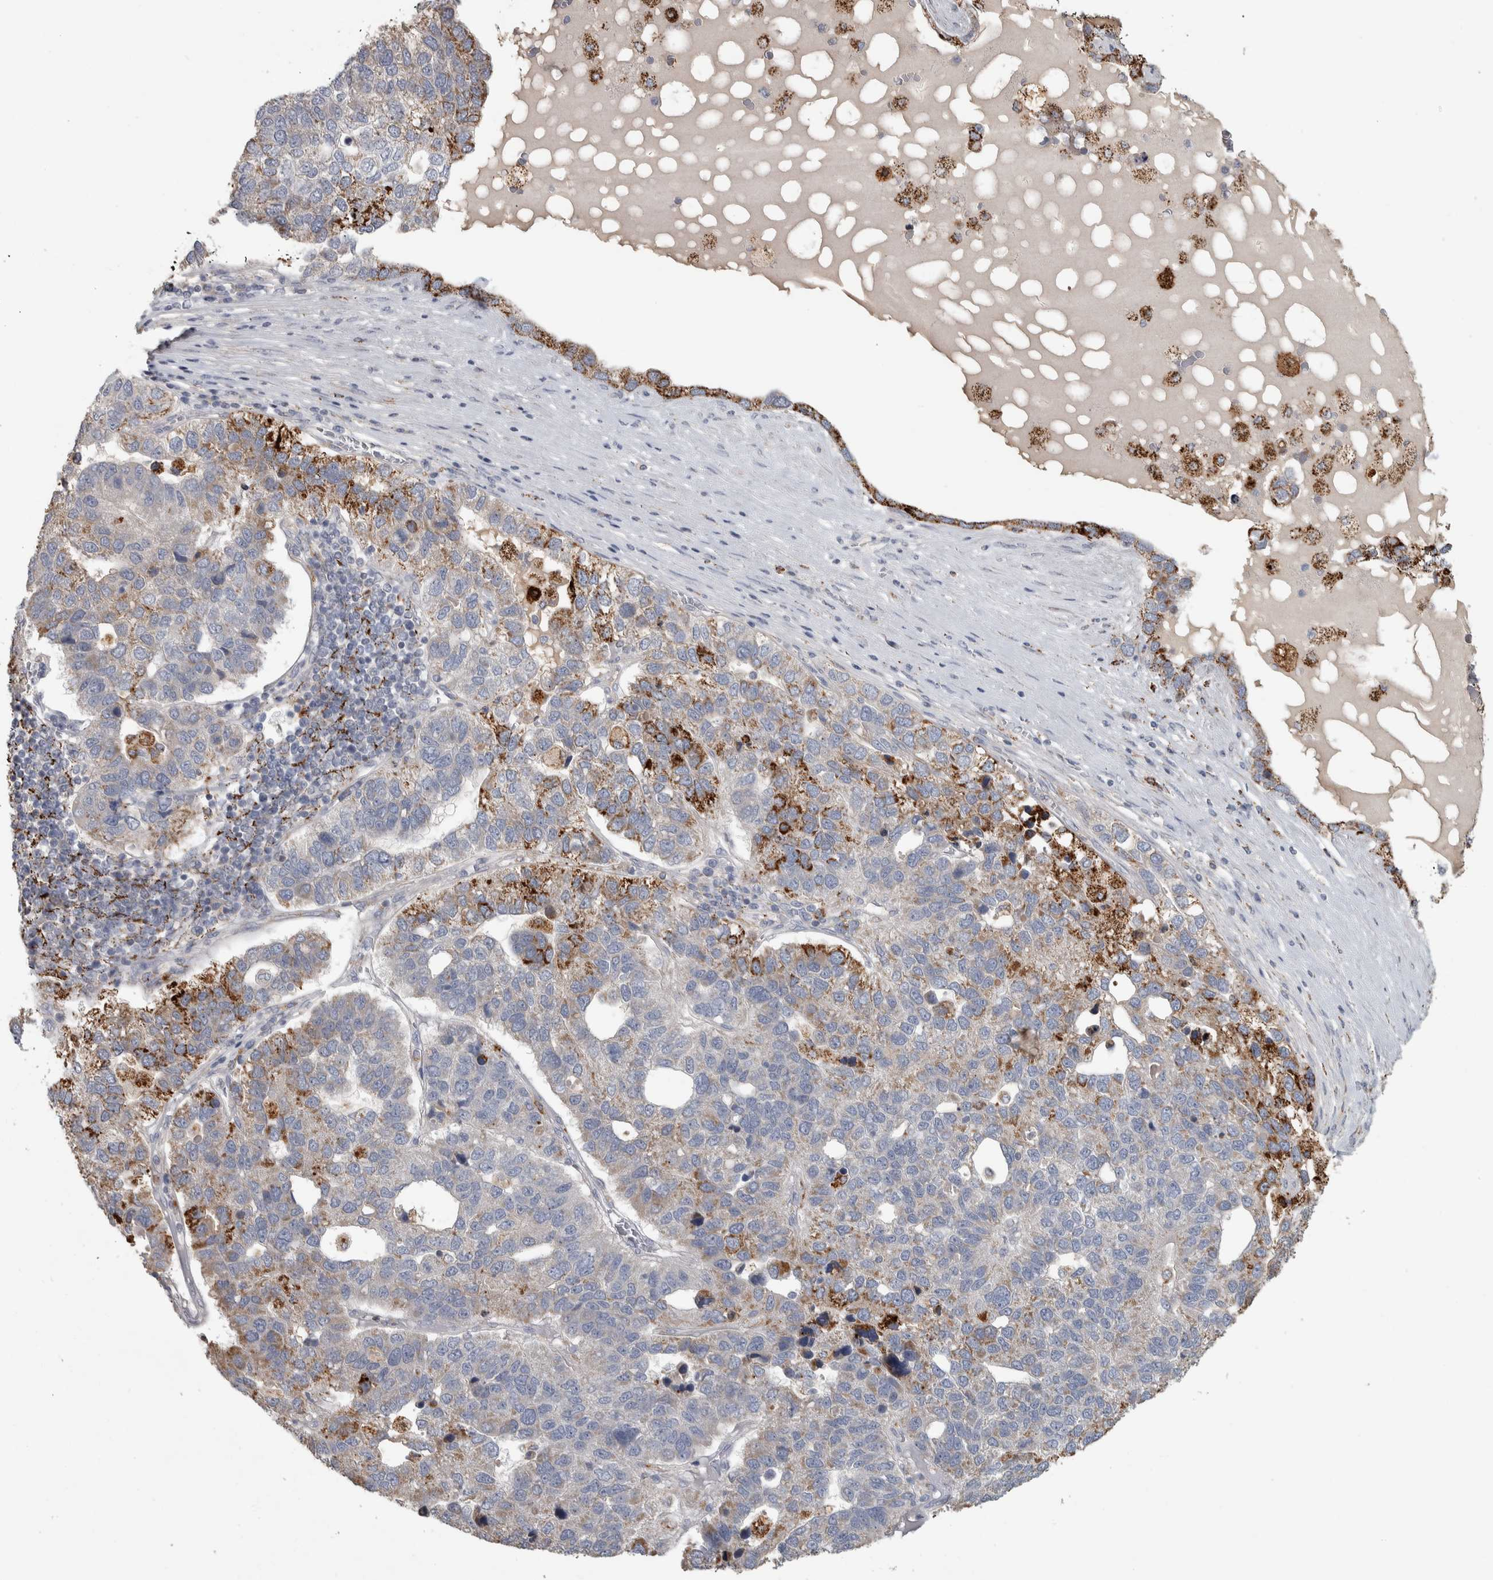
{"staining": {"intensity": "strong", "quantity": "<25%", "location": "cytoplasmic/membranous"}, "tissue": "pancreatic cancer", "cell_type": "Tumor cells", "image_type": "cancer", "snomed": [{"axis": "morphology", "description": "Adenocarcinoma, NOS"}, {"axis": "topography", "description": "Pancreas"}], "caption": "DAB immunohistochemical staining of pancreatic cancer (adenocarcinoma) shows strong cytoplasmic/membranous protein staining in approximately <25% of tumor cells.", "gene": "FAM78A", "patient": {"sex": "female", "age": 61}}